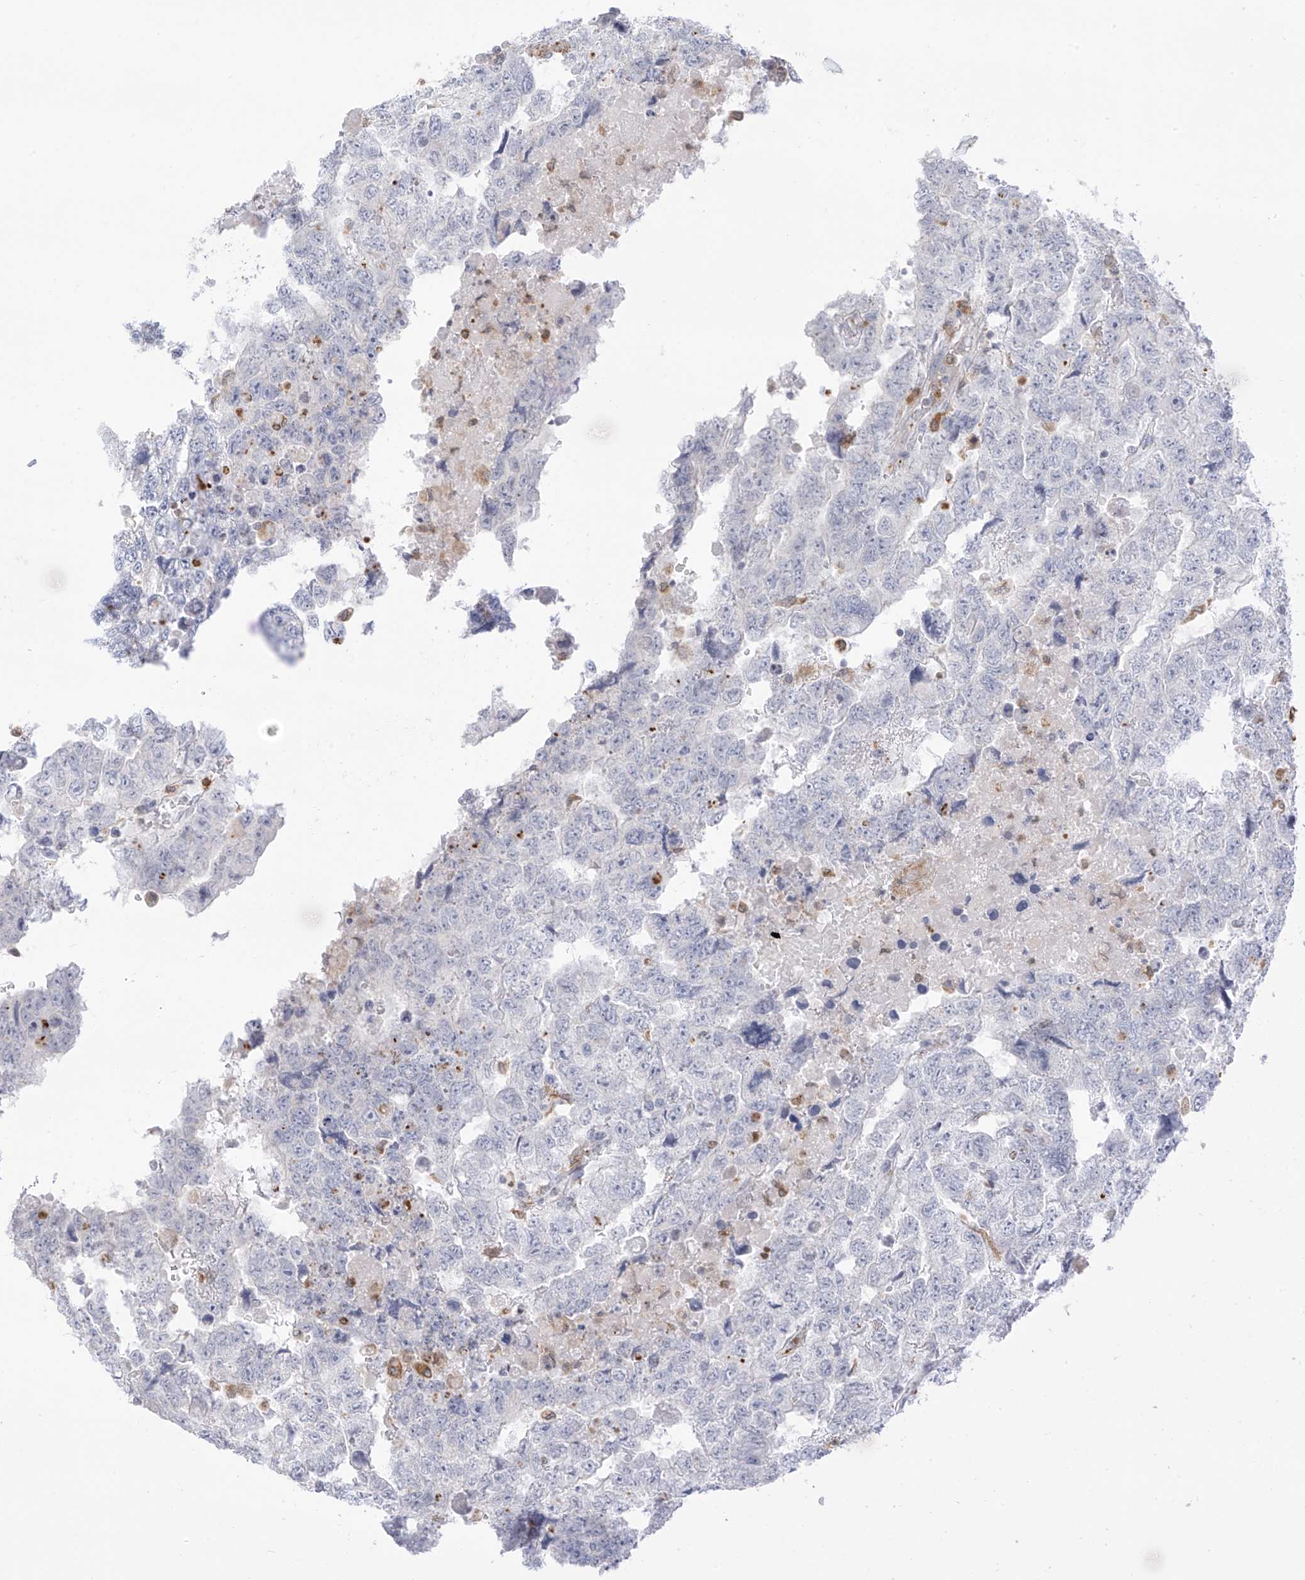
{"staining": {"intensity": "negative", "quantity": "none", "location": "none"}, "tissue": "testis cancer", "cell_type": "Tumor cells", "image_type": "cancer", "snomed": [{"axis": "morphology", "description": "Carcinoma, Embryonal, NOS"}, {"axis": "topography", "description": "Testis"}], "caption": "Immunohistochemical staining of human testis embryonal carcinoma reveals no significant staining in tumor cells. (DAB (3,3'-diaminobenzidine) immunohistochemistry, high magnification).", "gene": "TBXAS1", "patient": {"sex": "male", "age": 36}}